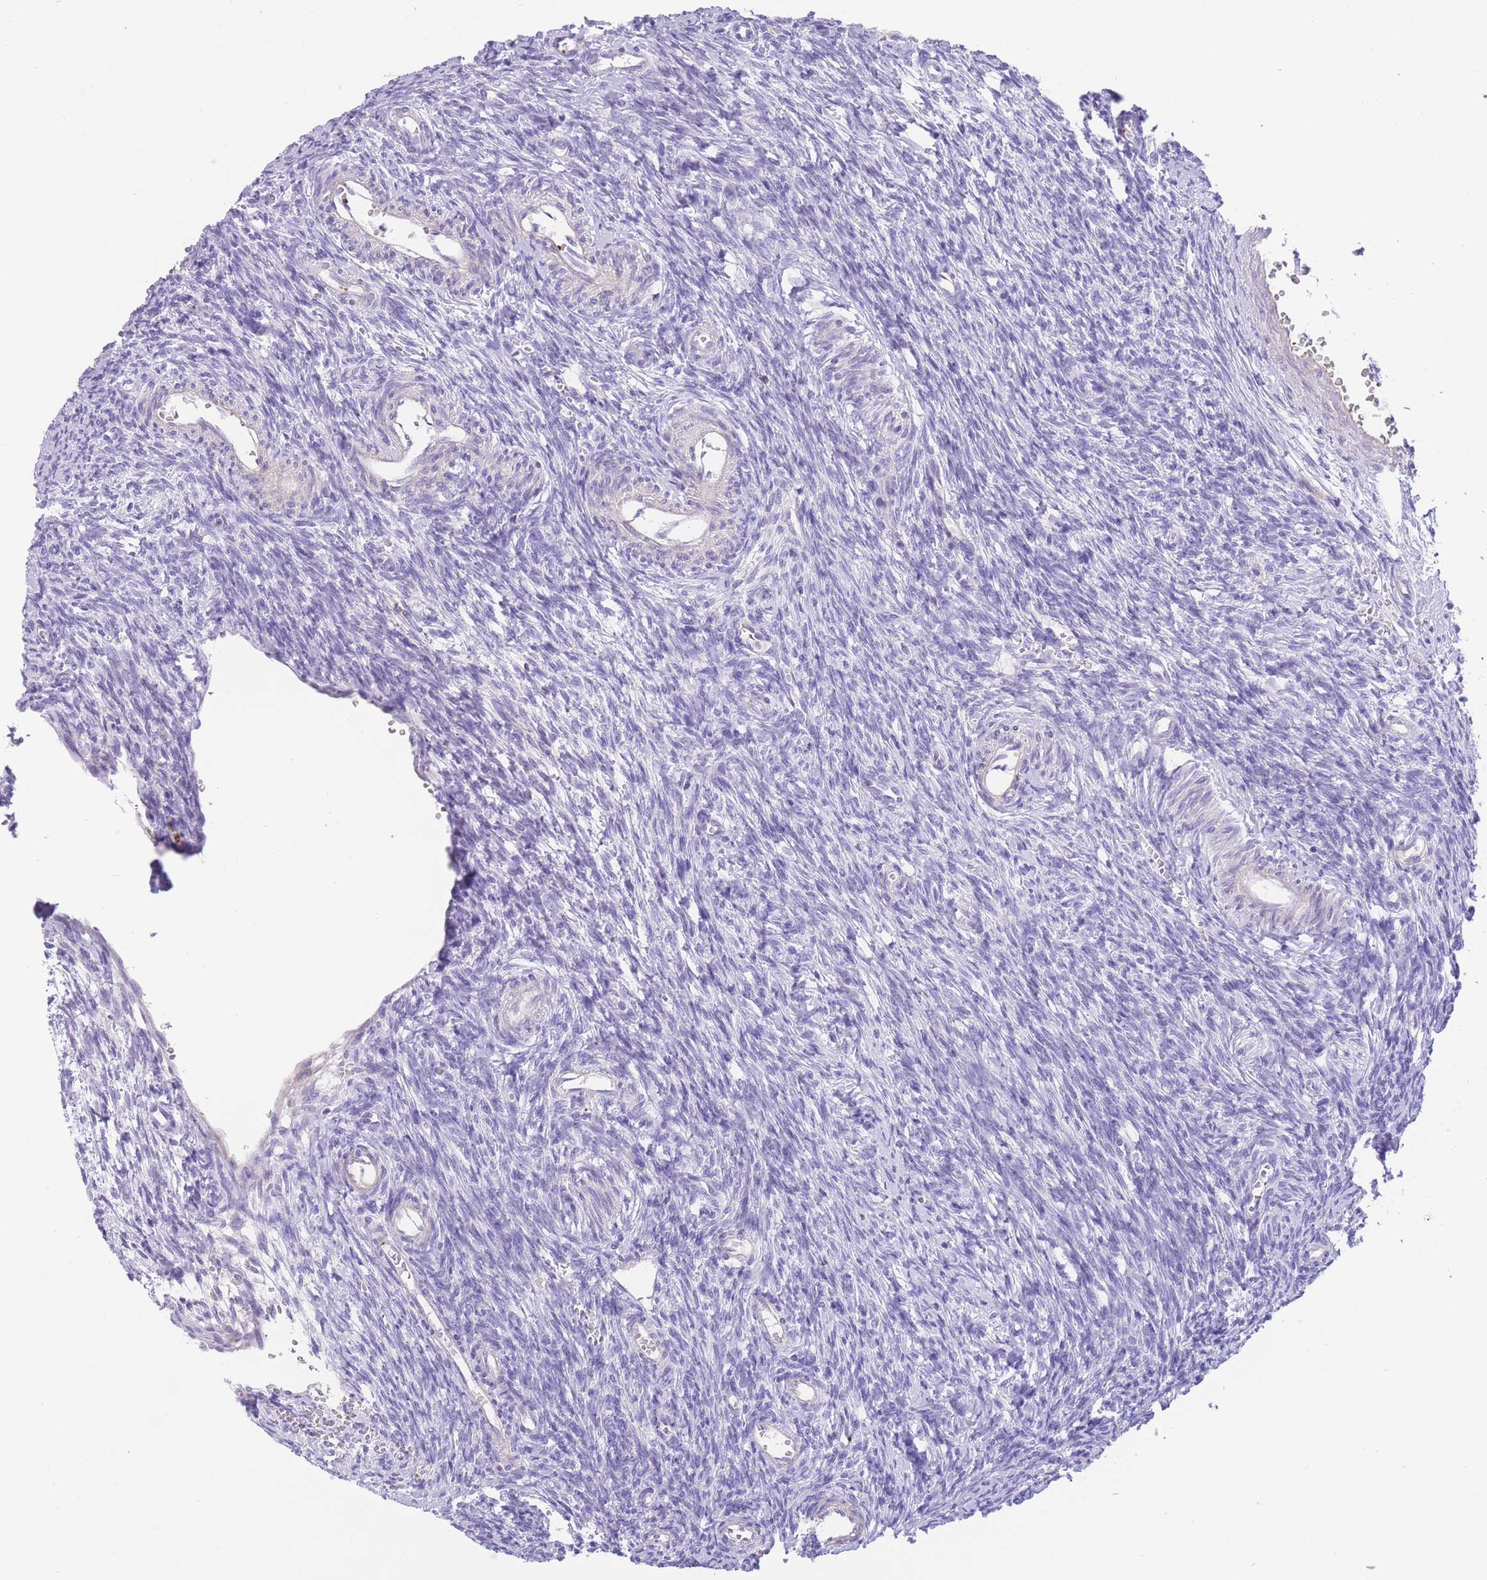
{"staining": {"intensity": "negative", "quantity": "none", "location": "none"}, "tissue": "ovary", "cell_type": "Ovarian stroma cells", "image_type": "normal", "snomed": [{"axis": "morphology", "description": "Normal tissue, NOS"}, {"axis": "topography", "description": "Ovary"}], "caption": "Ovarian stroma cells show no significant protein staining in normal ovary. (DAB (3,3'-diaminobenzidine) immunohistochemistry (IHC) with hematoxylin counter stain).", "gene": "ENSG00000289258", "patient": {"sex": "female", "age": 39}}